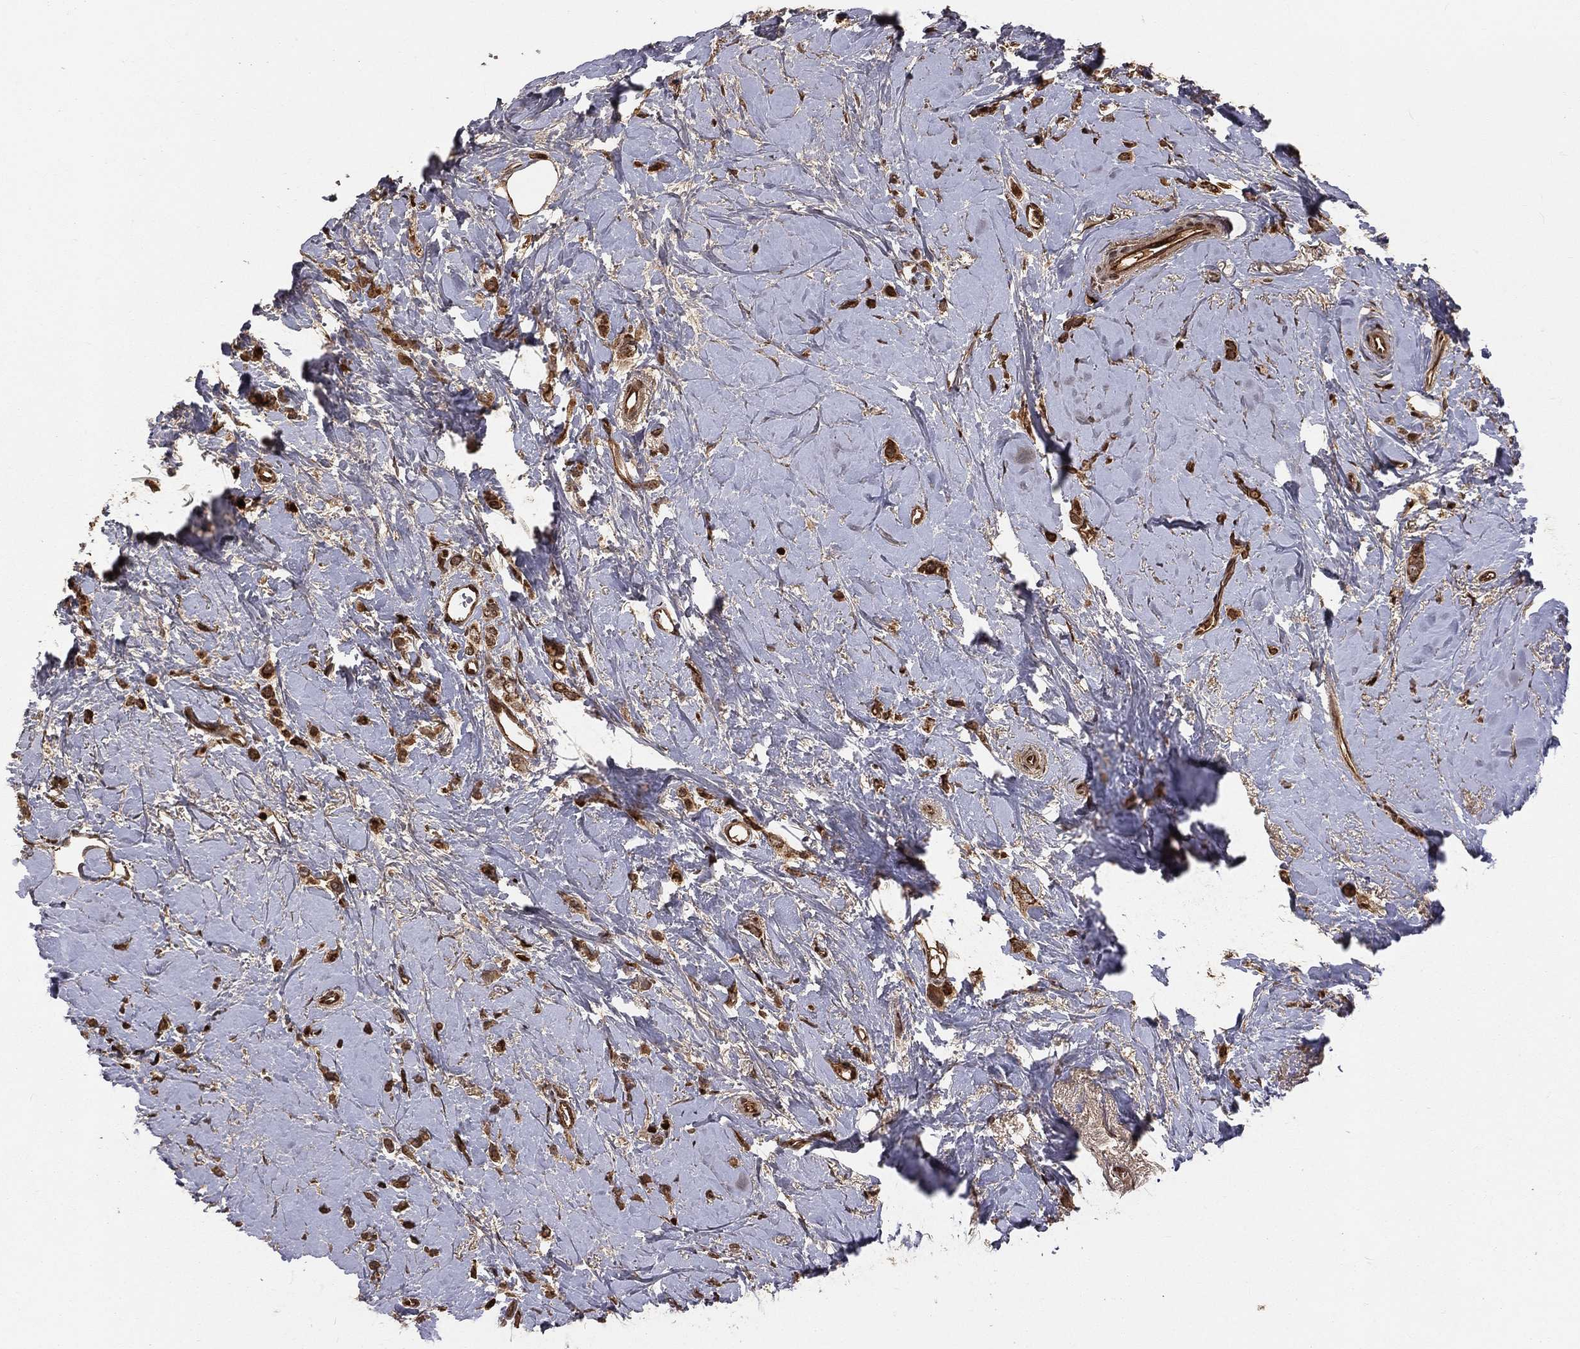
{"staining": {"intensity": "strong", "quantity": ">75%", "location": "cytoplasmic/membranous,nuclear"}, "tissue": "breast cancer", "cell_type": "Tumor cells", "image_type": "cancer", "snomed": [{"axis": "morphology", "description": "Lobular carcinoma"}, {"axis": "topography", "description": "Breast"}], "caption": "This micrograph shows immunohistochemistry staining of lobular carcinoma (breast), with high strong cytoplasmic/membranous and nuclear staining in about >75% of tumor cells.", "gene": "MAPK1", "patient": {"sex": "female", "age": 66}}